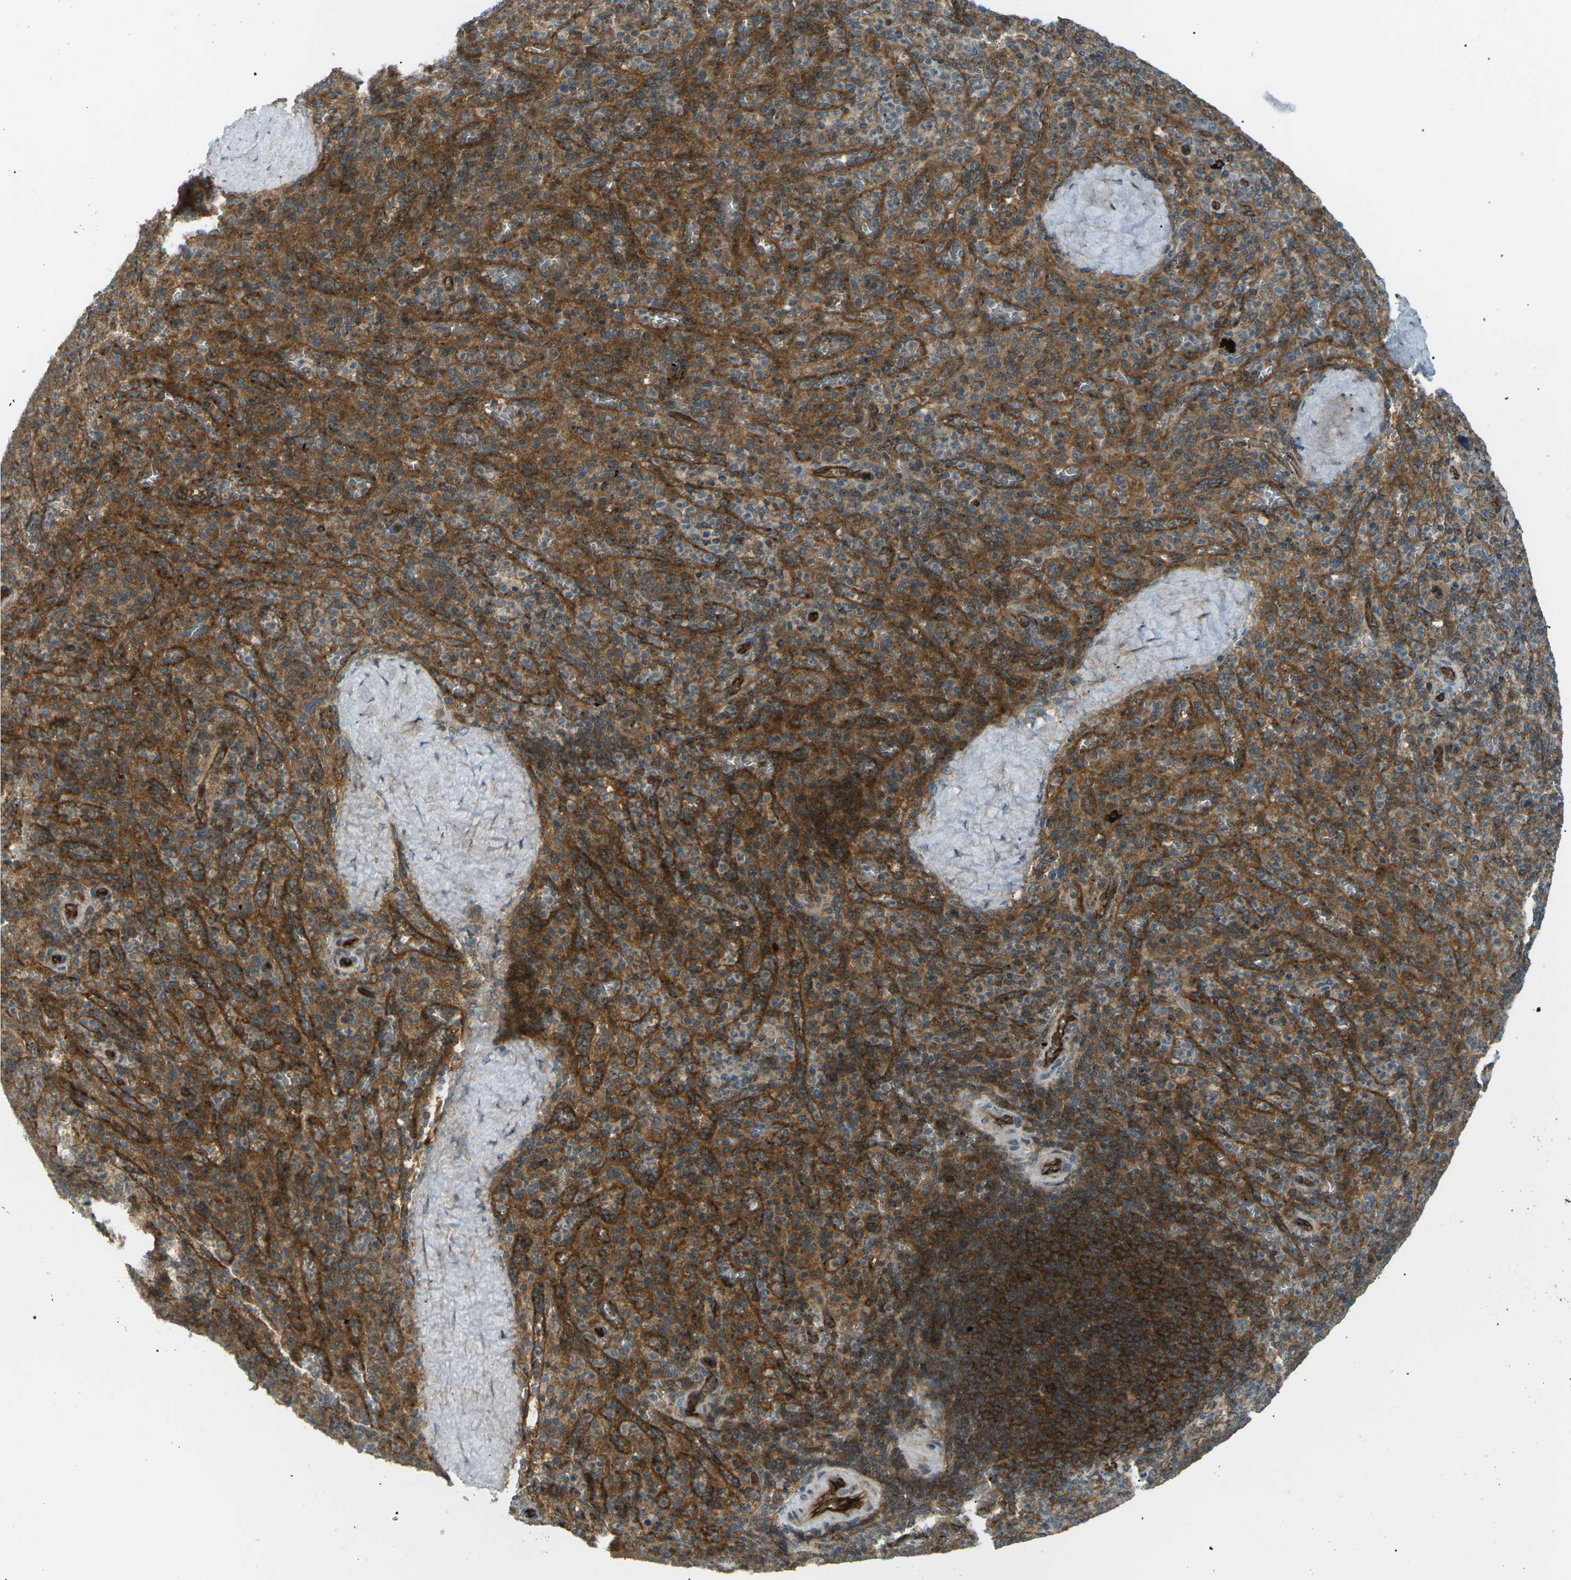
{"staining": {"intensity": "moderate", "quantity": ">75%", "location": "cytoplasmic/membranous"}, "tissue": "spleen", "cell_type": "Cells in red pulp", "image_type": "normal", "snomed": [{"axis": "morphology", "description": "Normal tissue, NOS"}, {"axis": "topography", "description": "Spleen"}], "caption": "The immunohistochemical stain highlights moderate cytoplasmic/membranous expression in cells in red pulp of unremarkable spleen. The staining was performed using DAB (3,3'-diaminobenzidine) to visualize the protein expression in brown, while the nuclei were stained in blue with hematoxylin (Magnification: 20x).", "gene": "S1PR1", "patient": {"sex": "male", "age": 36}}